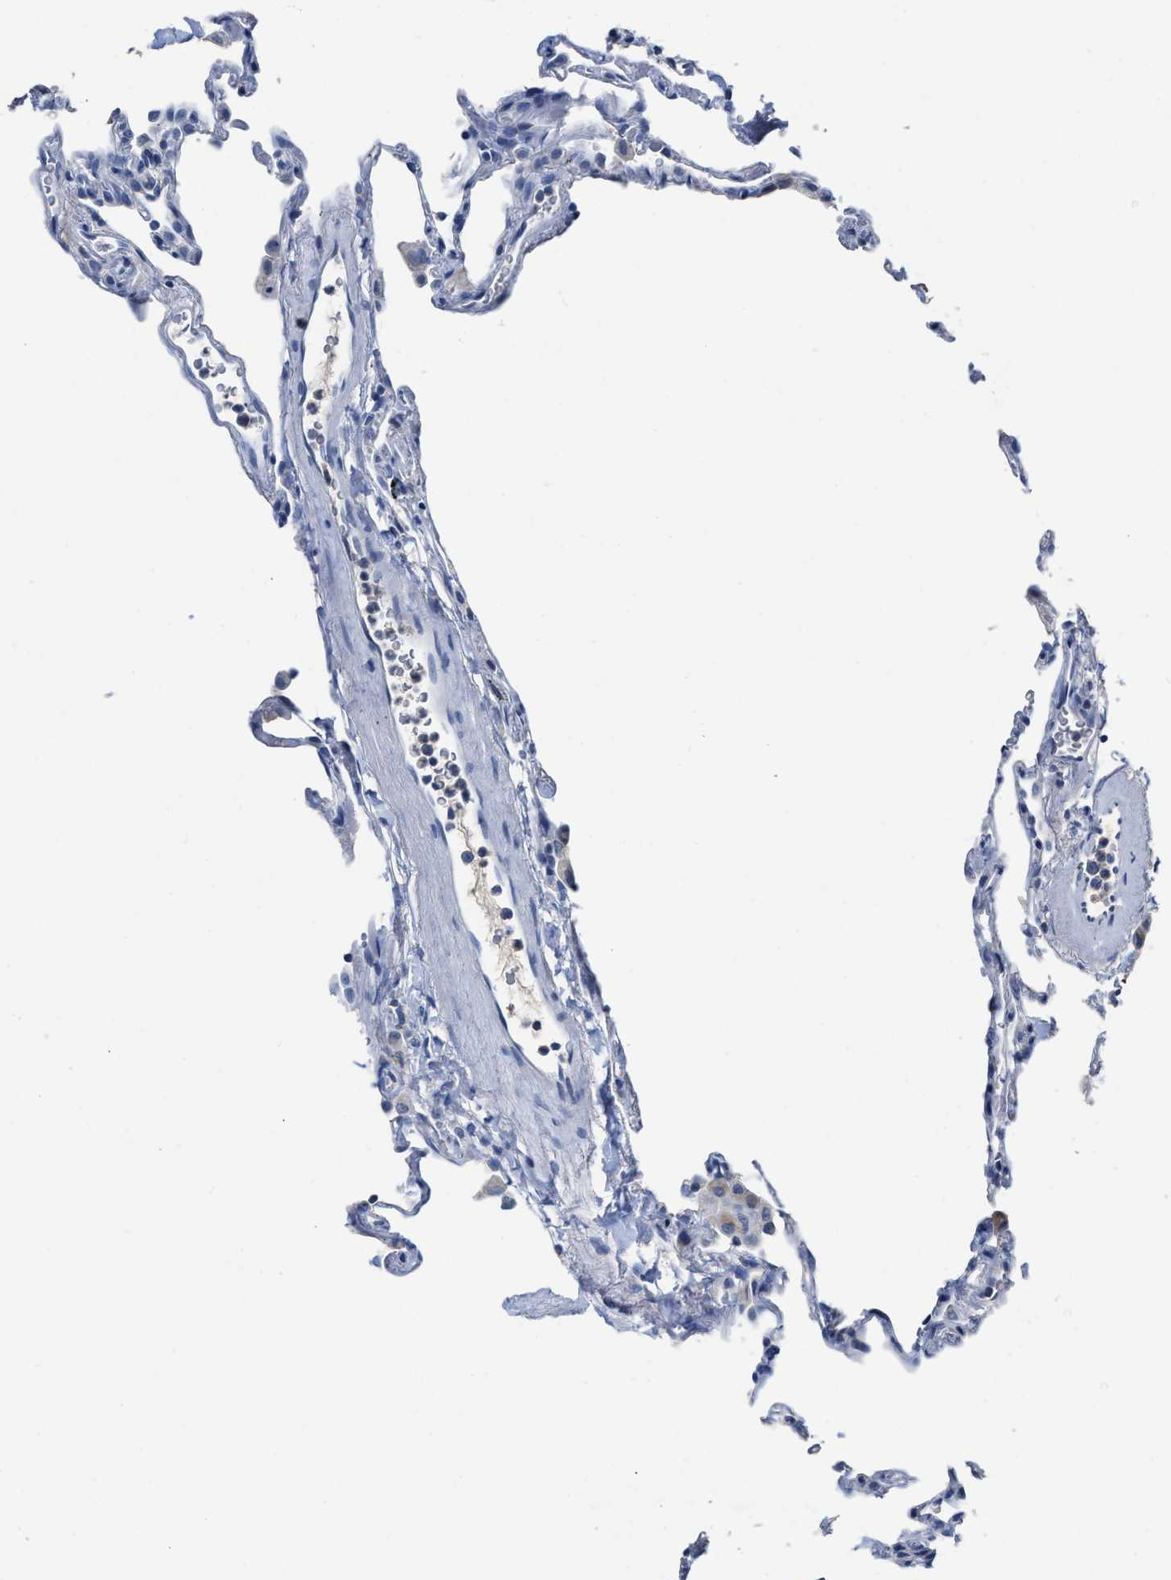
{"staining": {"intensity": "negative", "quantity": "none", "location": "none"}, "tissue": "lung", "cell_type": "Alveolar cells", "image_type": "normal", "snomed": [{"axis": "morphology", "description": "Normal tissue, NOS"}, {"axis": "topography", "description": "Lung"}], "caption": "This is an immunohistochemistry micrograph of benign lung. There is no staining in alveolar cells.", "gene": "CEACAM5", "patient": {"sex": "male", "age": 59}}